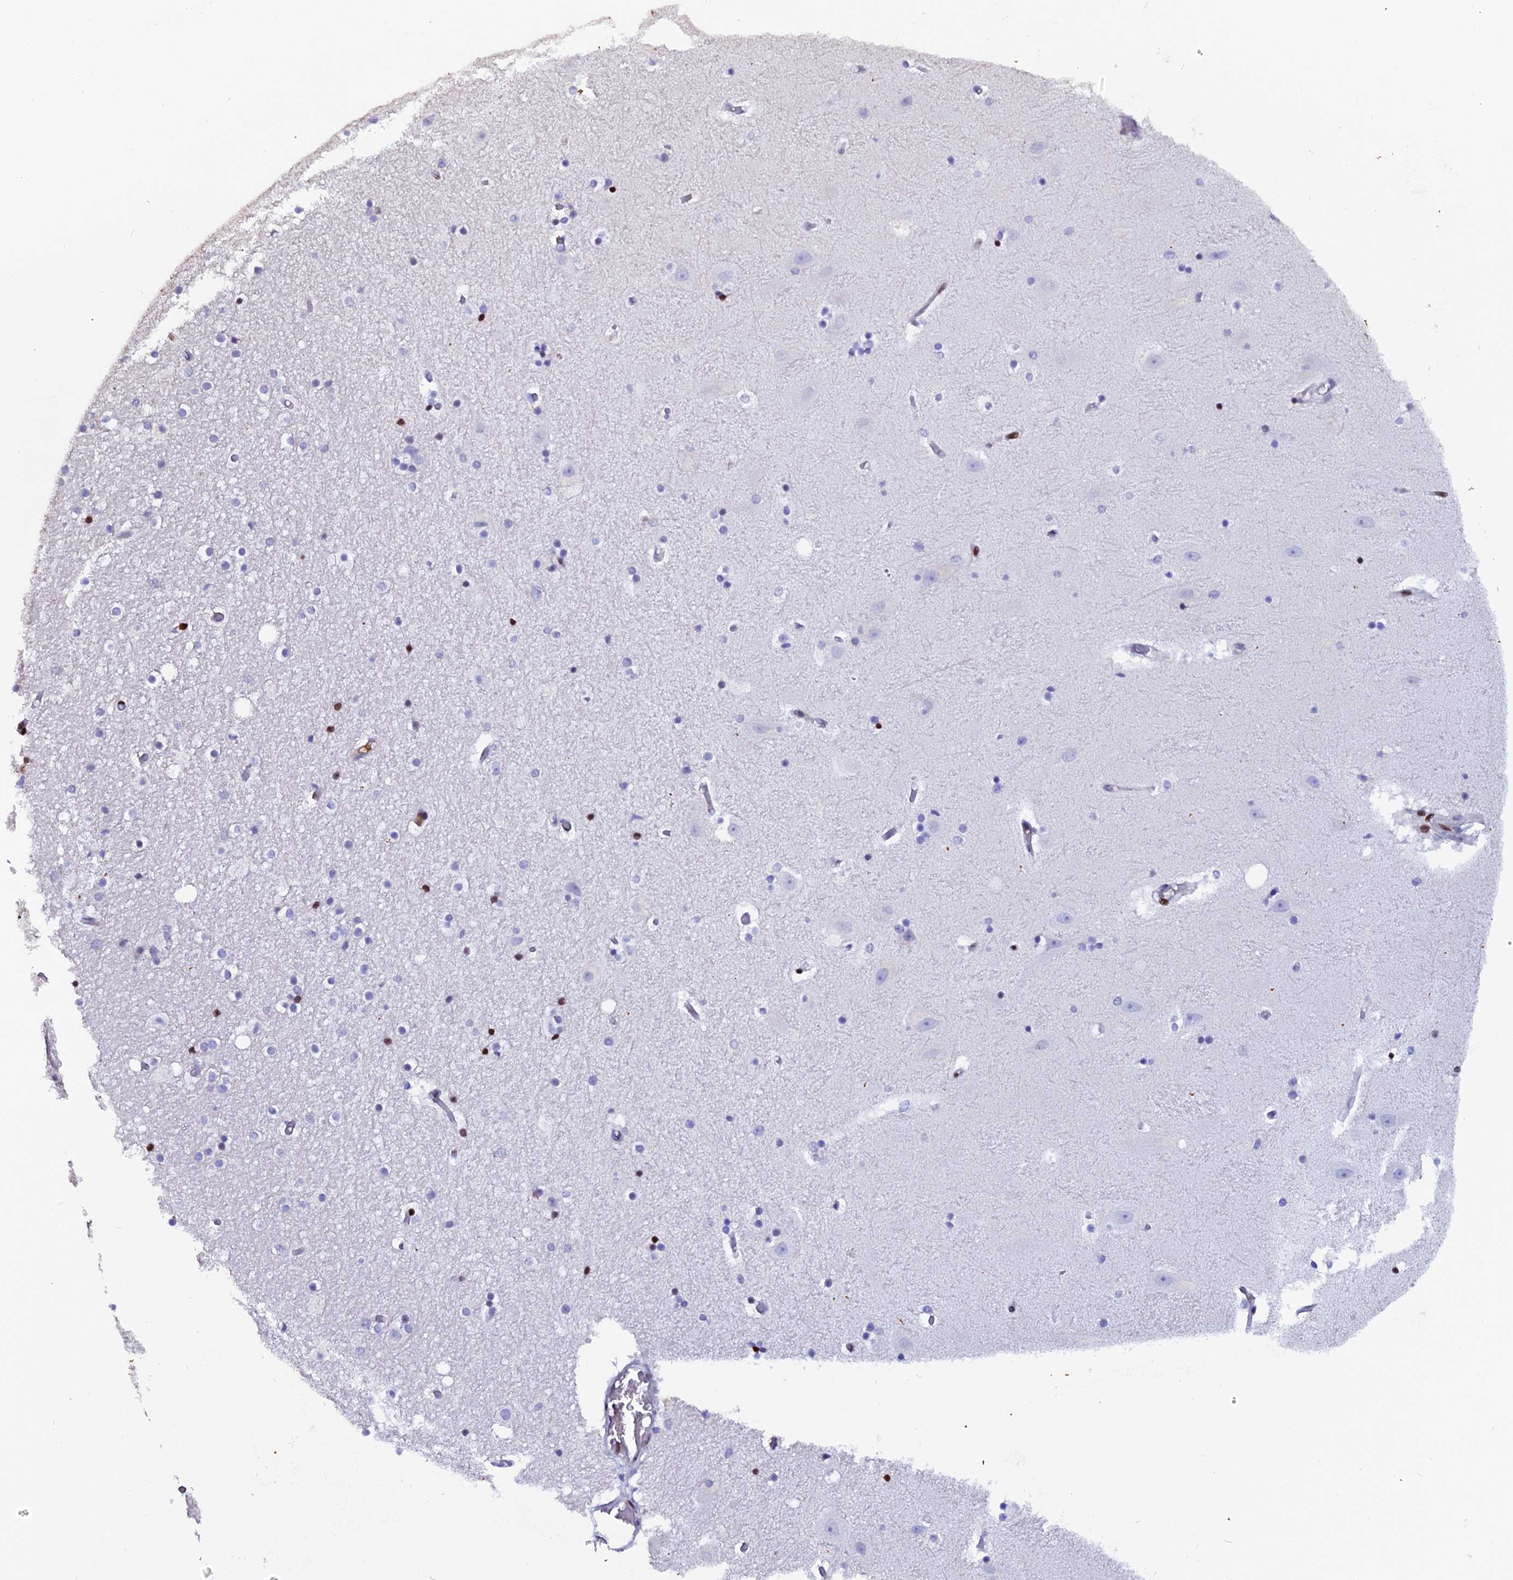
{"staining": {"intensity": "strong", "quantity": "<25%", "location": "nuclear"}, "tissue": "hippocampus", "cell_type": "Glial cells", "image_type": "normal", "snomed": [{"axis": "morphology", "description": "Normal tissue, NOS"}, {"axis": "topography", "description": "Hippocampus"}], "caption": "This micrograph demonstrates immunohistochemistry staining of unremarkable hippocampus, with medium strong nuclear positivity in approximately <25% of glial cells.", "gene": "MYNN", "patient": {"sex": "female", "age": 52}}